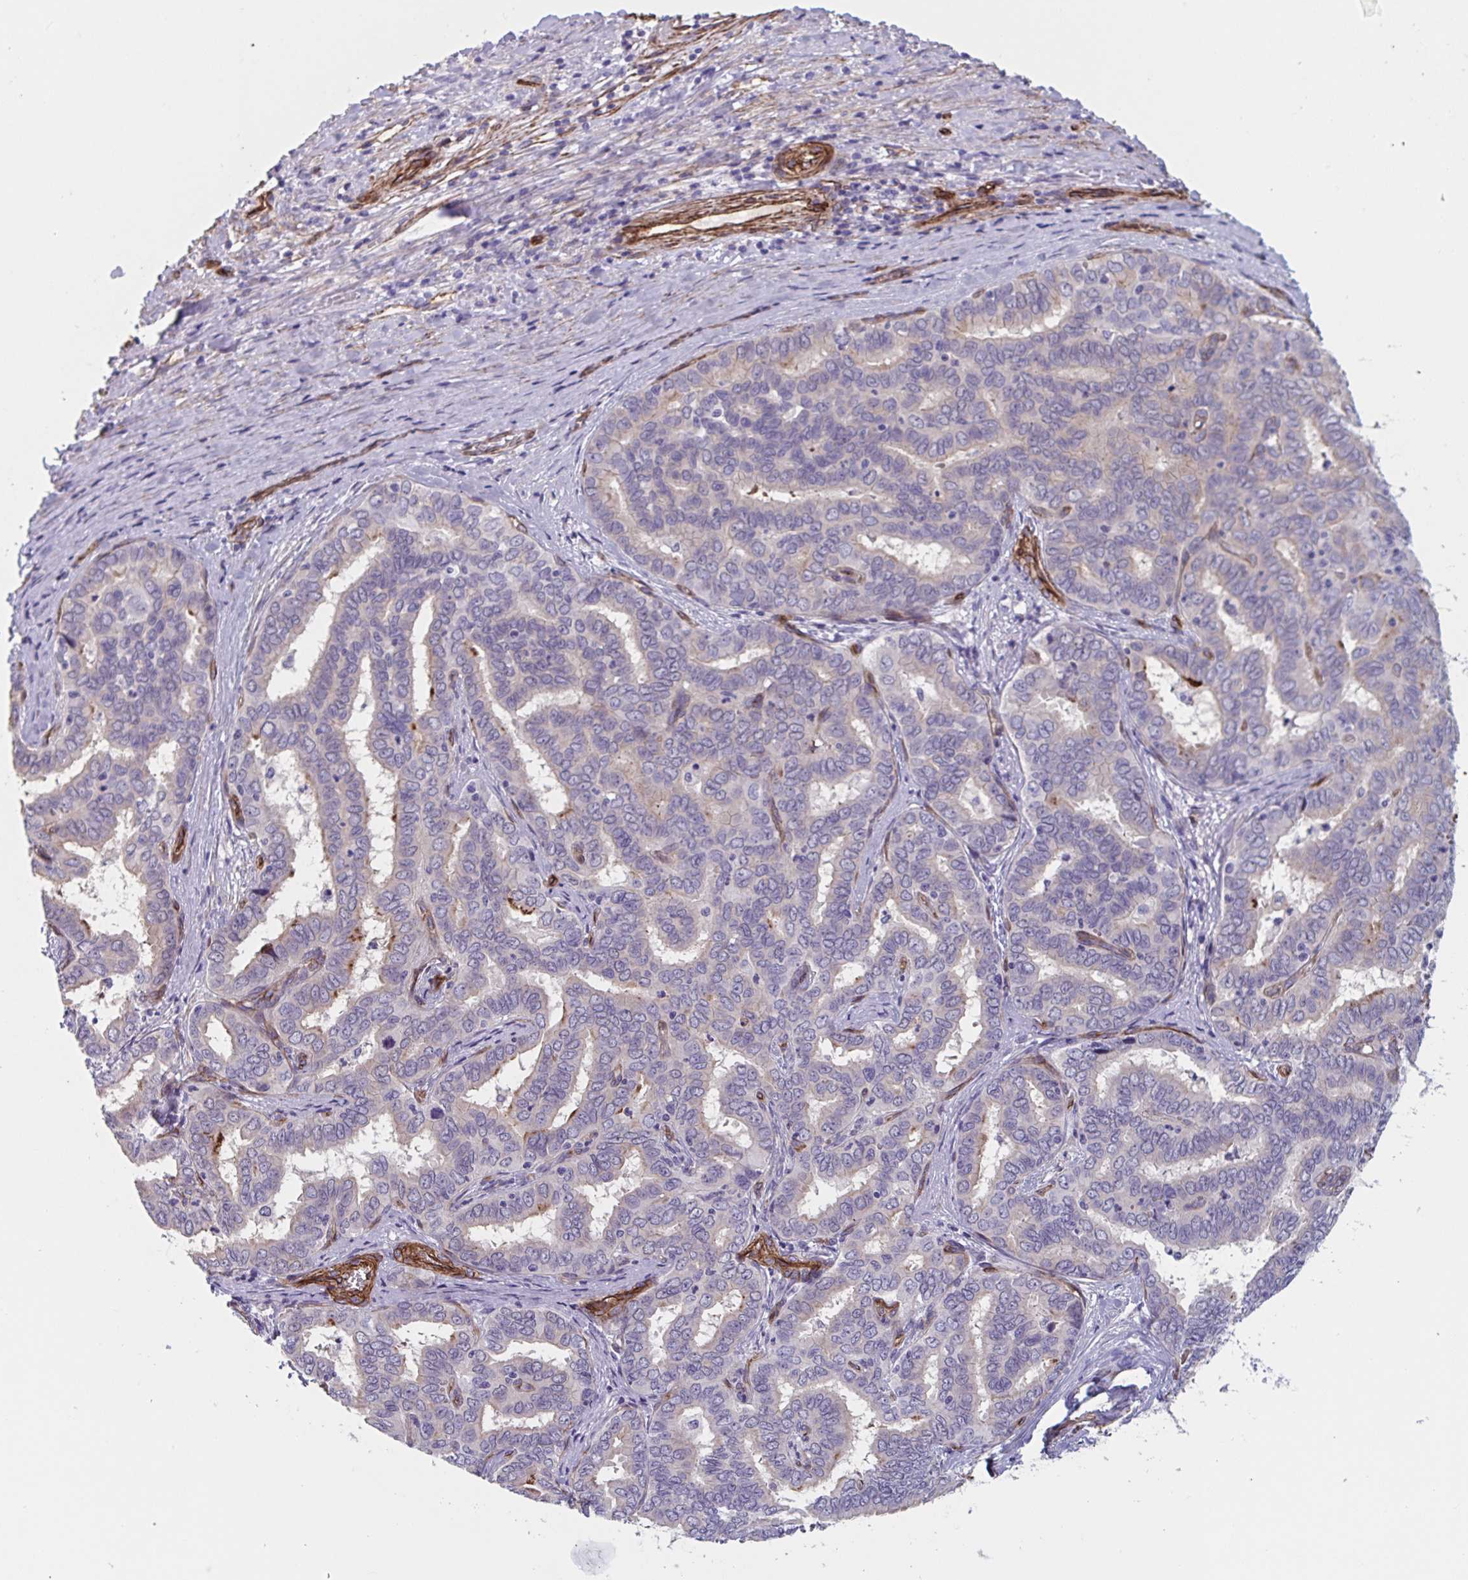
{"staining": {"intensity": "negative", "quantity": "none", "location": "none"}, "tissue": "liver cancer", "cell_type": "Tumor cells", "image_type": "cancer", "snomed": [{"axis": "morphology", "description": "Cholangiocarcinoma"}, {"axis": "topography", "description": "Liver"}], "caption": "High power microscopy histopathology image of an IHC photomicrograph of liver cancer, revealing no significant staining in tumor cells. The staining was performed using DAB to visualize the protein expression in brown, while the nuclei were stained in blue with hematoxylin (Magnification: 20x).", "gene": "CITED4", "patient": {"sex": "female", "age": 64}}